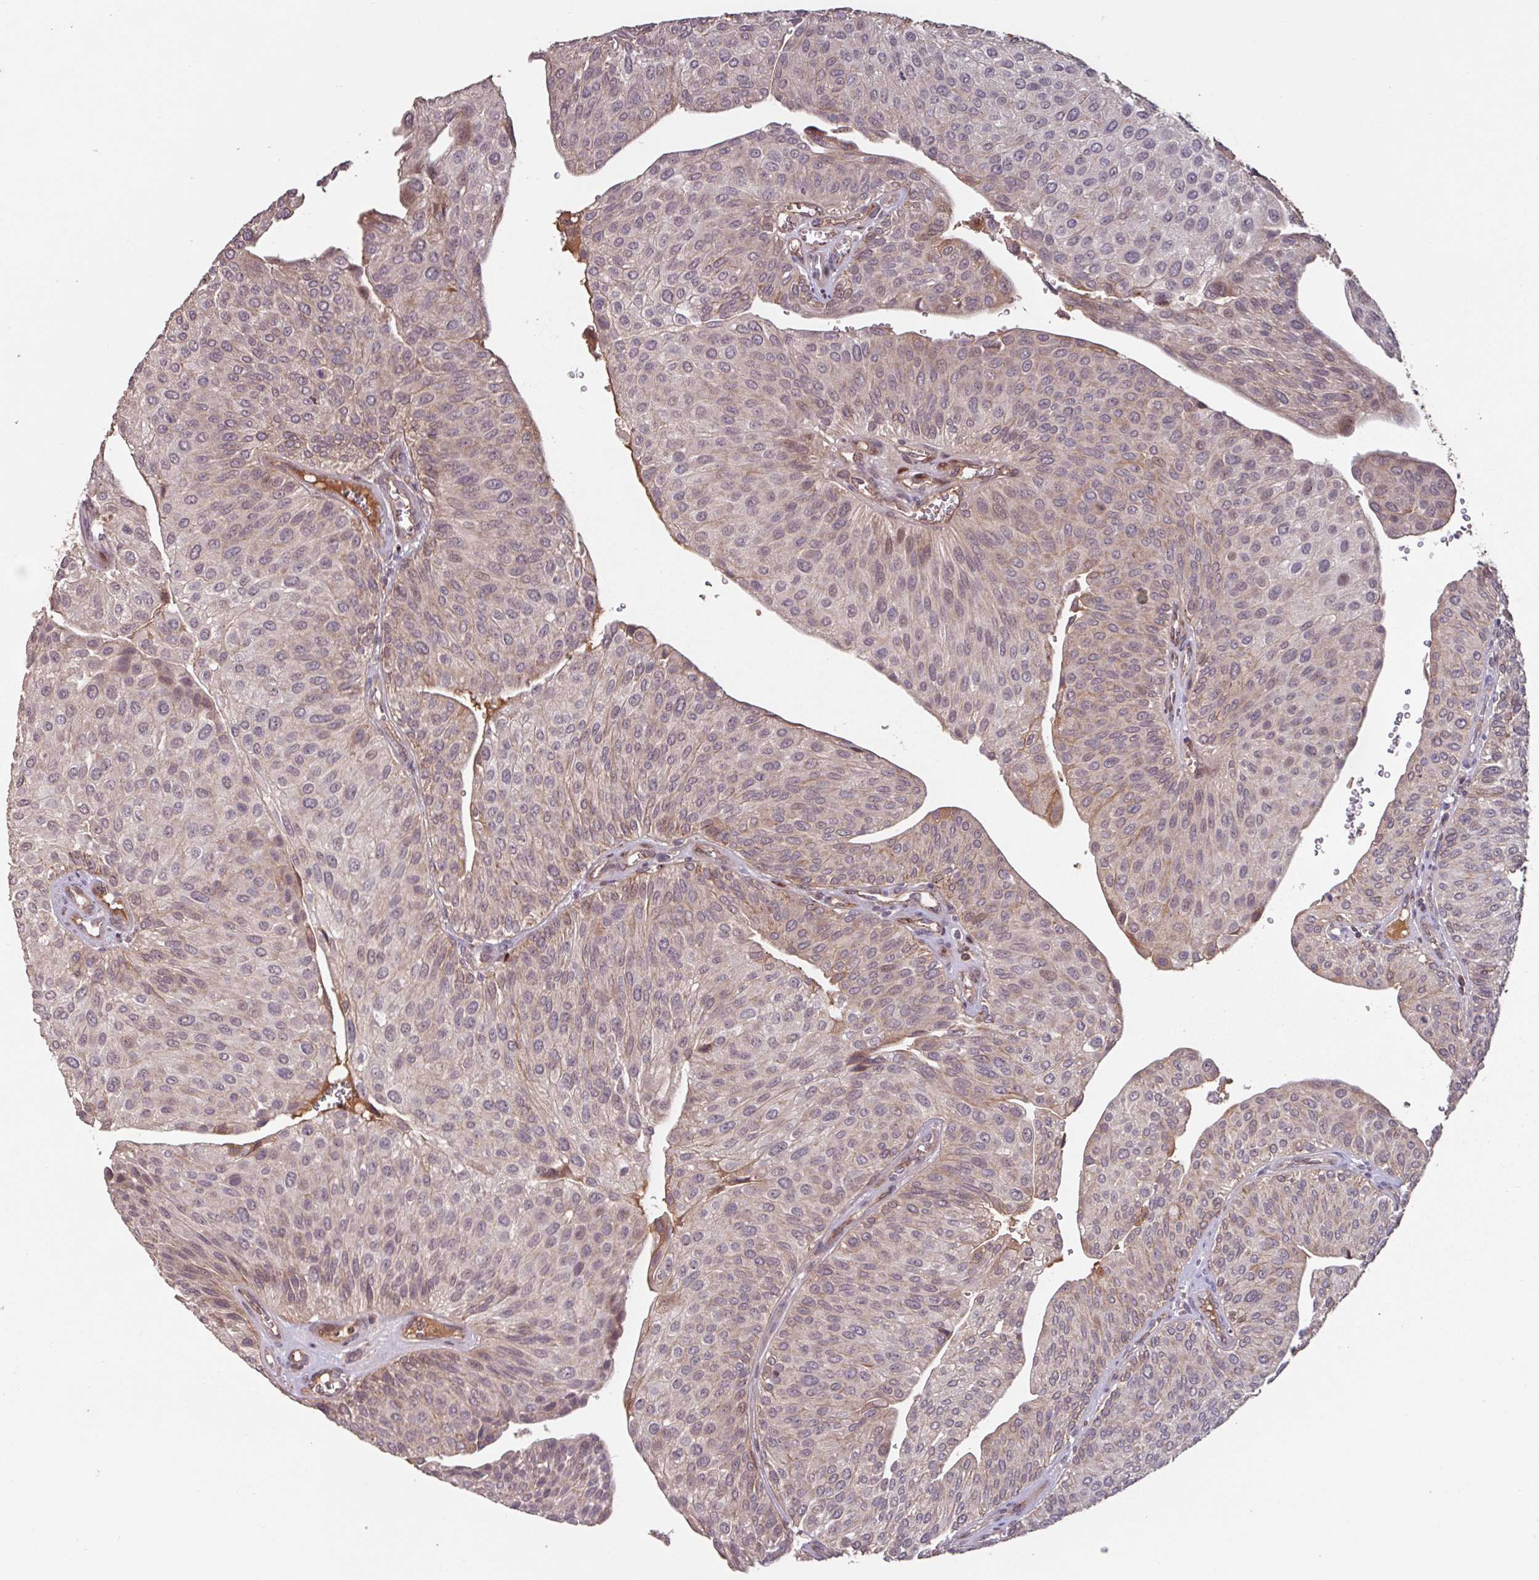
{"staining": {"intensity": "weak", "quantity": "25%-75%", "location": "cytoplasmic/membranous,nuclear"}, "tissue": "urothelial cancer", "cell_type": "Tumor cells", "image_type": "cancer", "snomed": [{"axis": "morphology", "description": "Urothelial carcinoma, NOS"}, {"axis": "topography", "description": "Urinary bladder"}], "caption": "About 25%-75% of tumor cells in urothelial cancer exhibit weak cytoplasmic/membranous and nuclear protein positivity as visualized by brown immunohistochemical staining.", "gene": "TMEM88", "patient": {"sex": "male", "age": 67}}